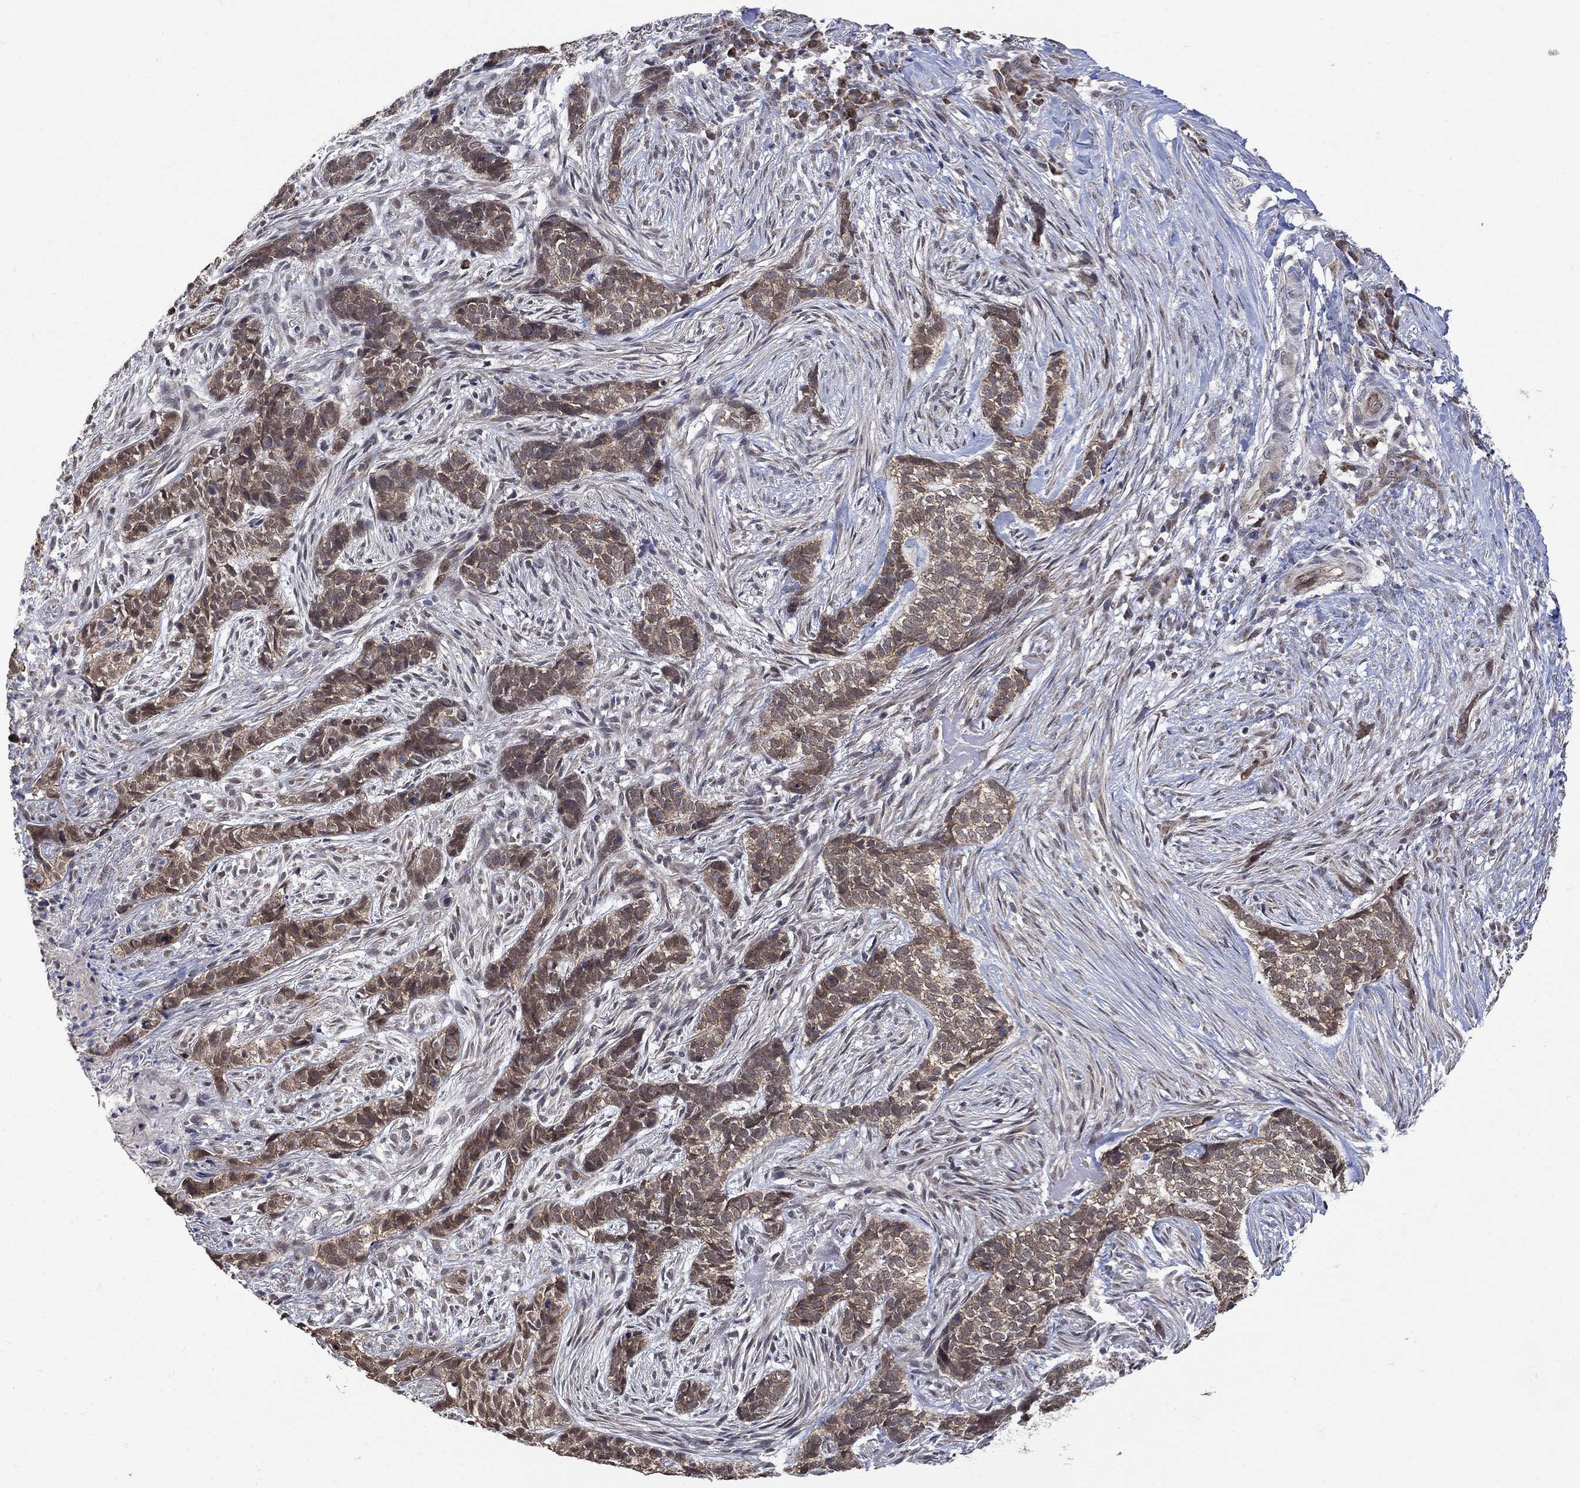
{"staining": {"intensity": "moderate", "quantity": "25%-75%", "location": "cytoplasmic/membranous"}, "tissue": "skin cancer", "cell_type": "Tumor cells", "image_type": "cancer", "snomed": [{"axis": "morphology", "description": "Basal cell carcinoma"}, {"axis": "topography", "description": "Skin"}], "caption": "Immunohistochemical staining of human skin cancer (basal cell carcinoma) exhibits medium levels of moderate cytoplasmic/membranous expression in approximately 25%-75% of tumor cells. (brown staining indicates protein expression, while blue staining denotes nuclei).", "gene": "ANKRA2", "patient": {"sex": "female", "age": 69}}